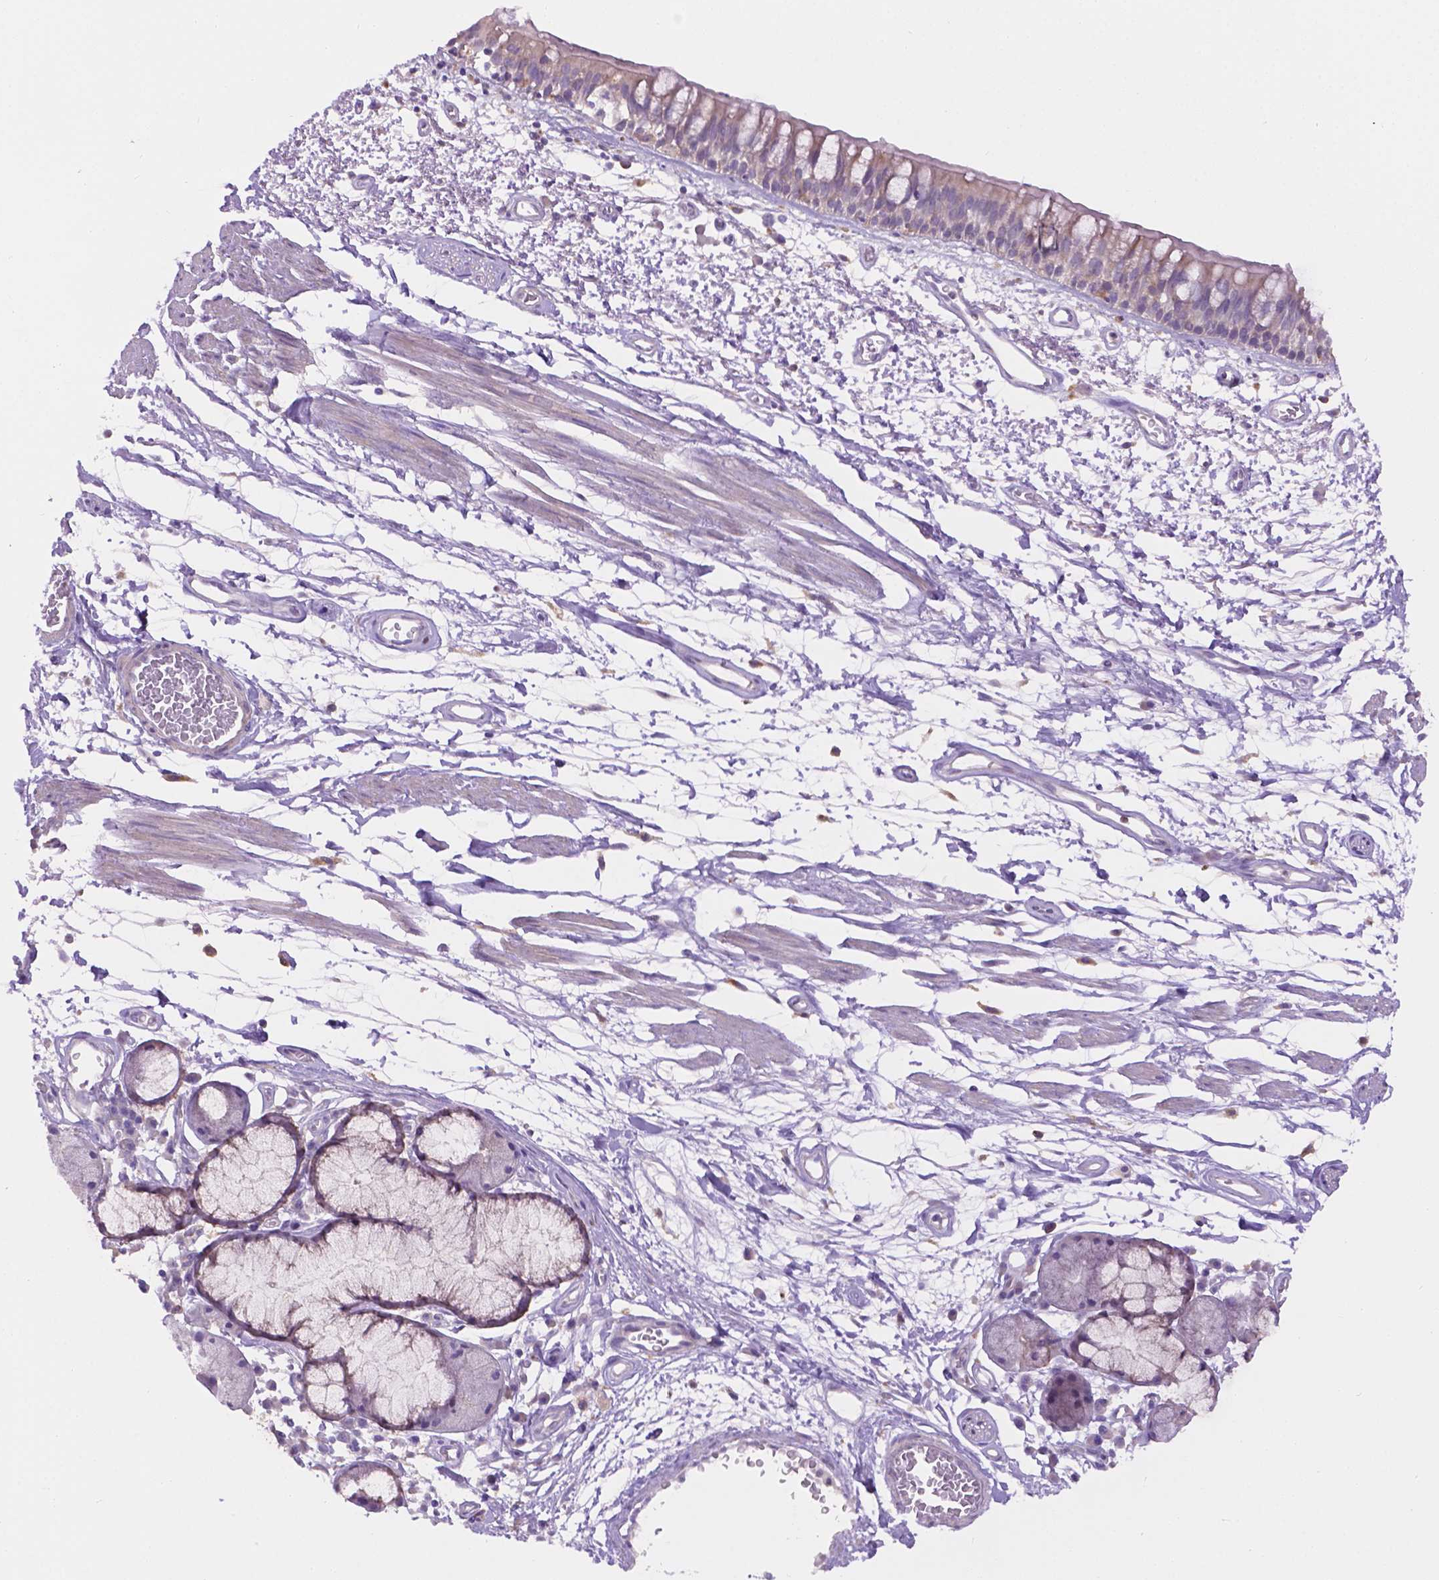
{"staining": {"intensity": "negative", "quantity": "none", "location": "none"}, "tissue": "bronchus", "cell_type": "Respiratory epithelial cells", "image_type": "normal", "snomed": [{"axis": "morphology", "description": "Normal tissue, NOS"}, {"axis": "morphology", "description": "Squamous cell carcinoma, NOS"}, {"axis": "topography", "description": "Cartilage tissue"}, {"axis": "topography", "description": "Bronchus"}, {"axis": "topography", "description": "Lung"}], "caption": "This photomicrograph is of normal bronchus stained with IHC to label a protein in brown with the nuclei are counter-stained blue. There is no positivity in respiratory epithelial cells.", "gene": "CDH7", "patient": {"sex": "male", "age": 66}}